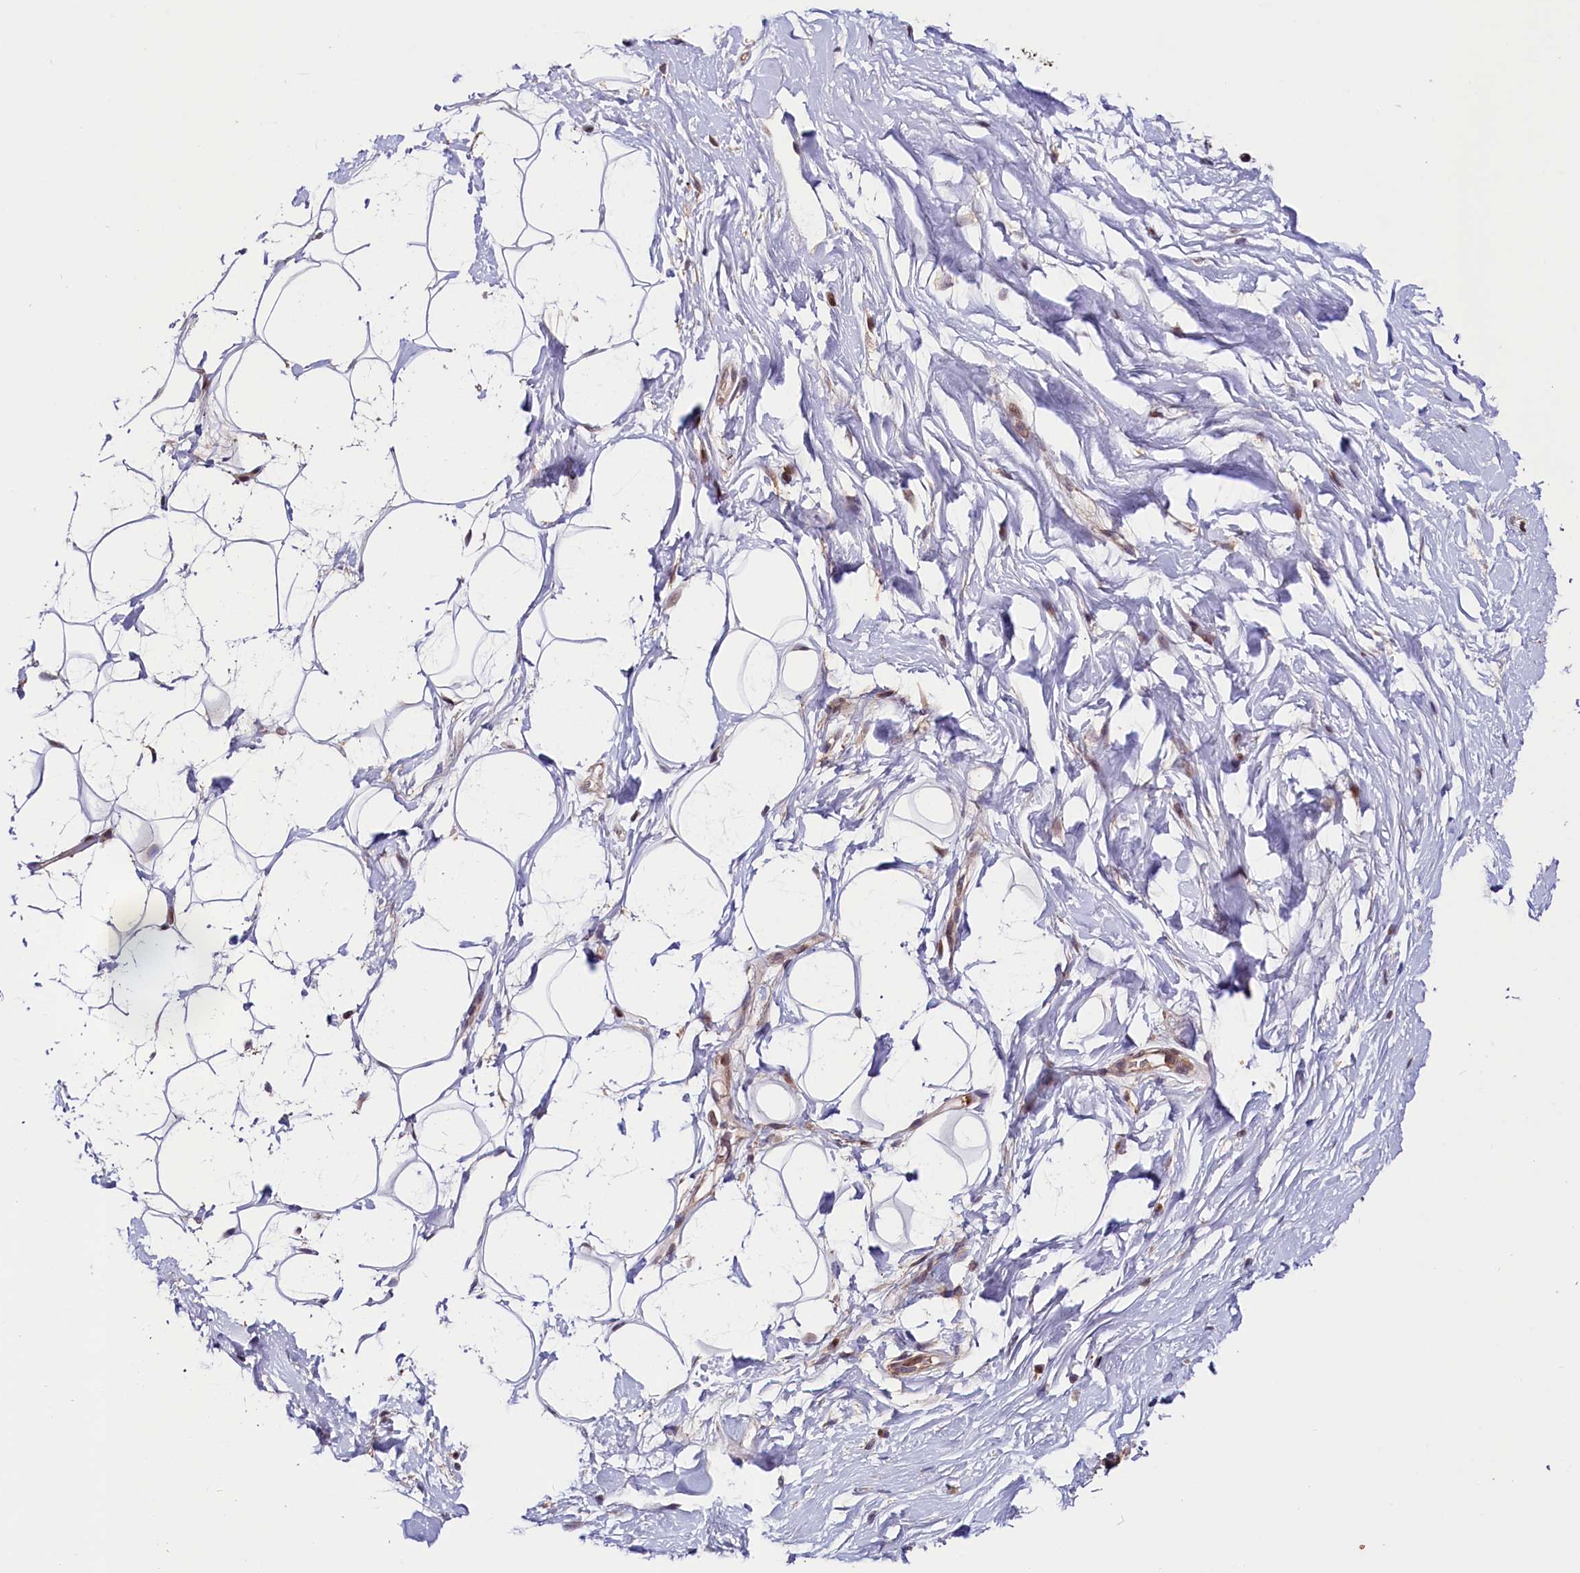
{"staining": {"intensity": "negative", "quantity": "none", "location": "none"}, "tissue": "adipose tissue", "cell_type": "Adipocytes", "image_type": "normal", "snomed": [{"axis": "morphology", "description": "Normal tissue, NOS"}, {"axis": "topography", "description": "Breast"}], "caption": "High magnification brightfield microscopy of unremarkable adipose tissue stained with DAB (brown) and counterstained with hematoxylin (blue): adipocytes show no significant positivity.", "gene": "CACNA1H", "patient": {"sex": "female", "age": 26}}